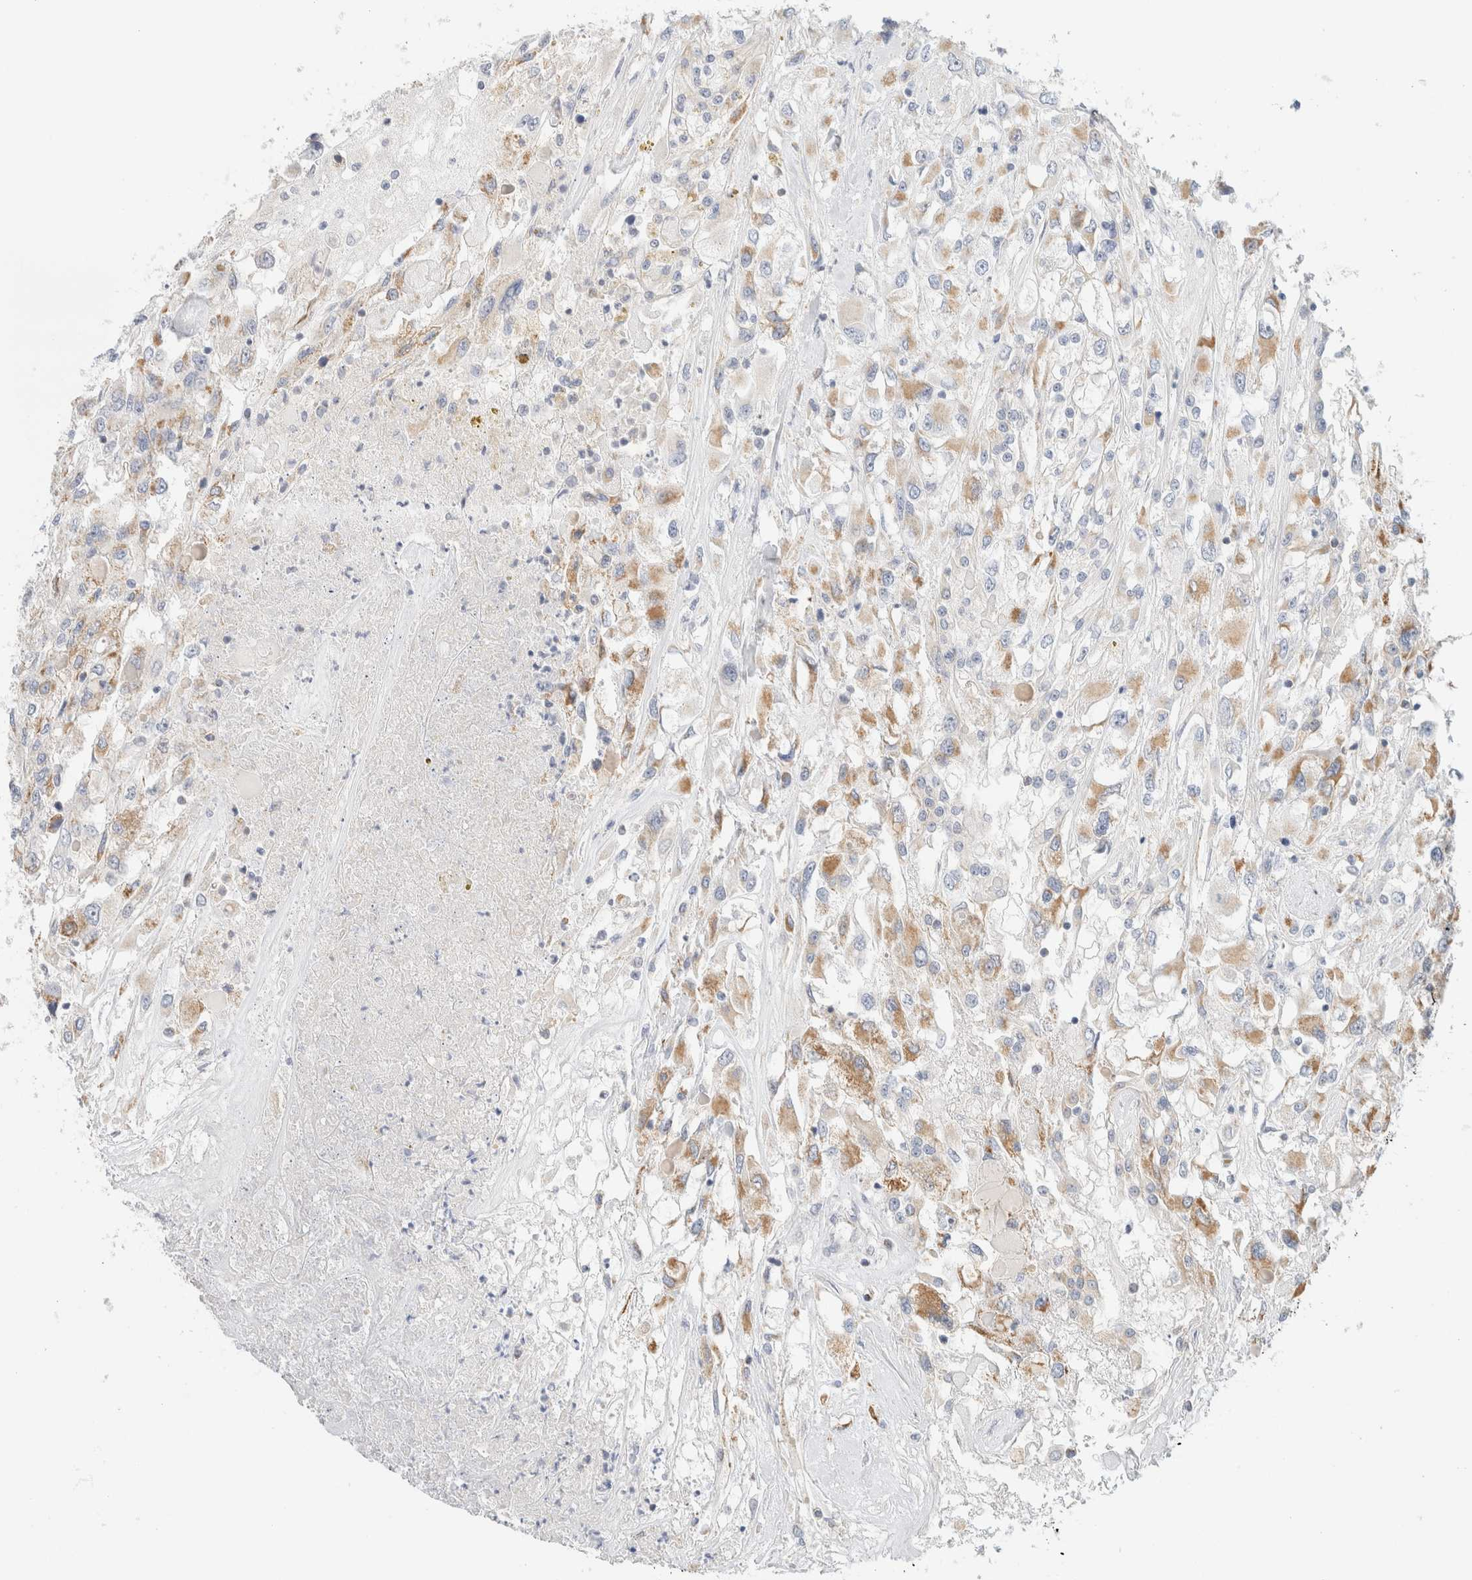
{"staining": {"intensity": "moderate", "quantity": "25%-75%", "location": "cytoplasmic/membranous"}, "tissue": "renal cancer", "cell_type": "Tumor cells", "image_type": "cancer", "snomed": [{"axis": "morphology", "description": "Adenocarcinoma, NOS"}, {"axis": "topography", "description": "Kidney"}], "caption": "Moderate cytoplasmic/membranous protein expression is appreciated in approximately 25%-75% of tumor cells in renal adenocarcinoma.", "gene": "HDHD3", "patient": {"sex": "female", "age": 52}}